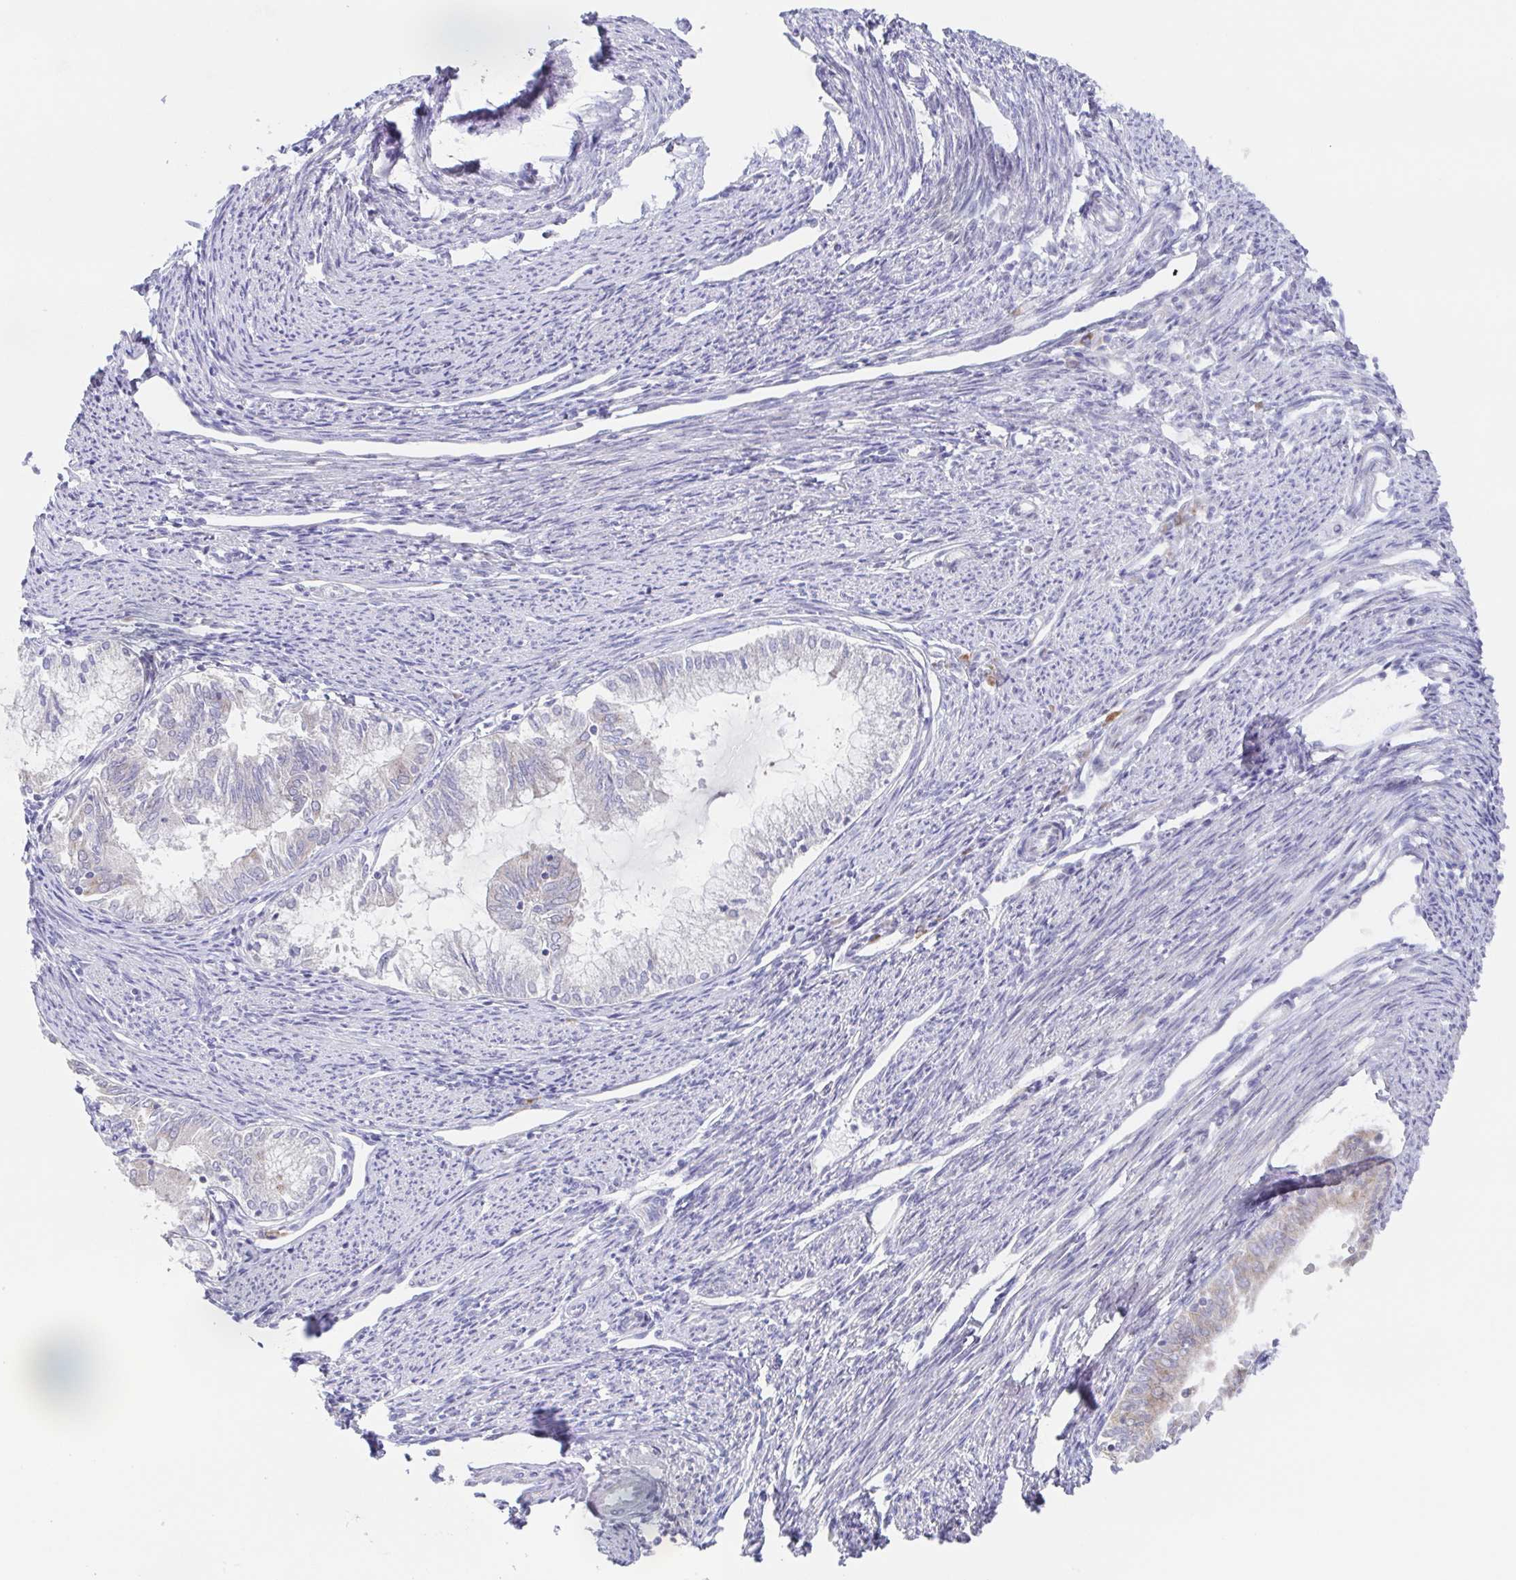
{"staining": {"intensity": "negative", "quantity": "none", "location": "none"}, "tissue": "endometrial cancer", "cell_type": "Tumor cells", "image_type": "cancer", "snomed": [{"axis": "morphology", "description": "Adenocarcinoma, NOS"}, {"axis": "topography", "description": "Endometrium"}], "caption": "Tumor cells show no significant staining in endometrial adenocarcinoma.", "gene": "POU2F3", "patient": {"sex": "female", "age": 79}}